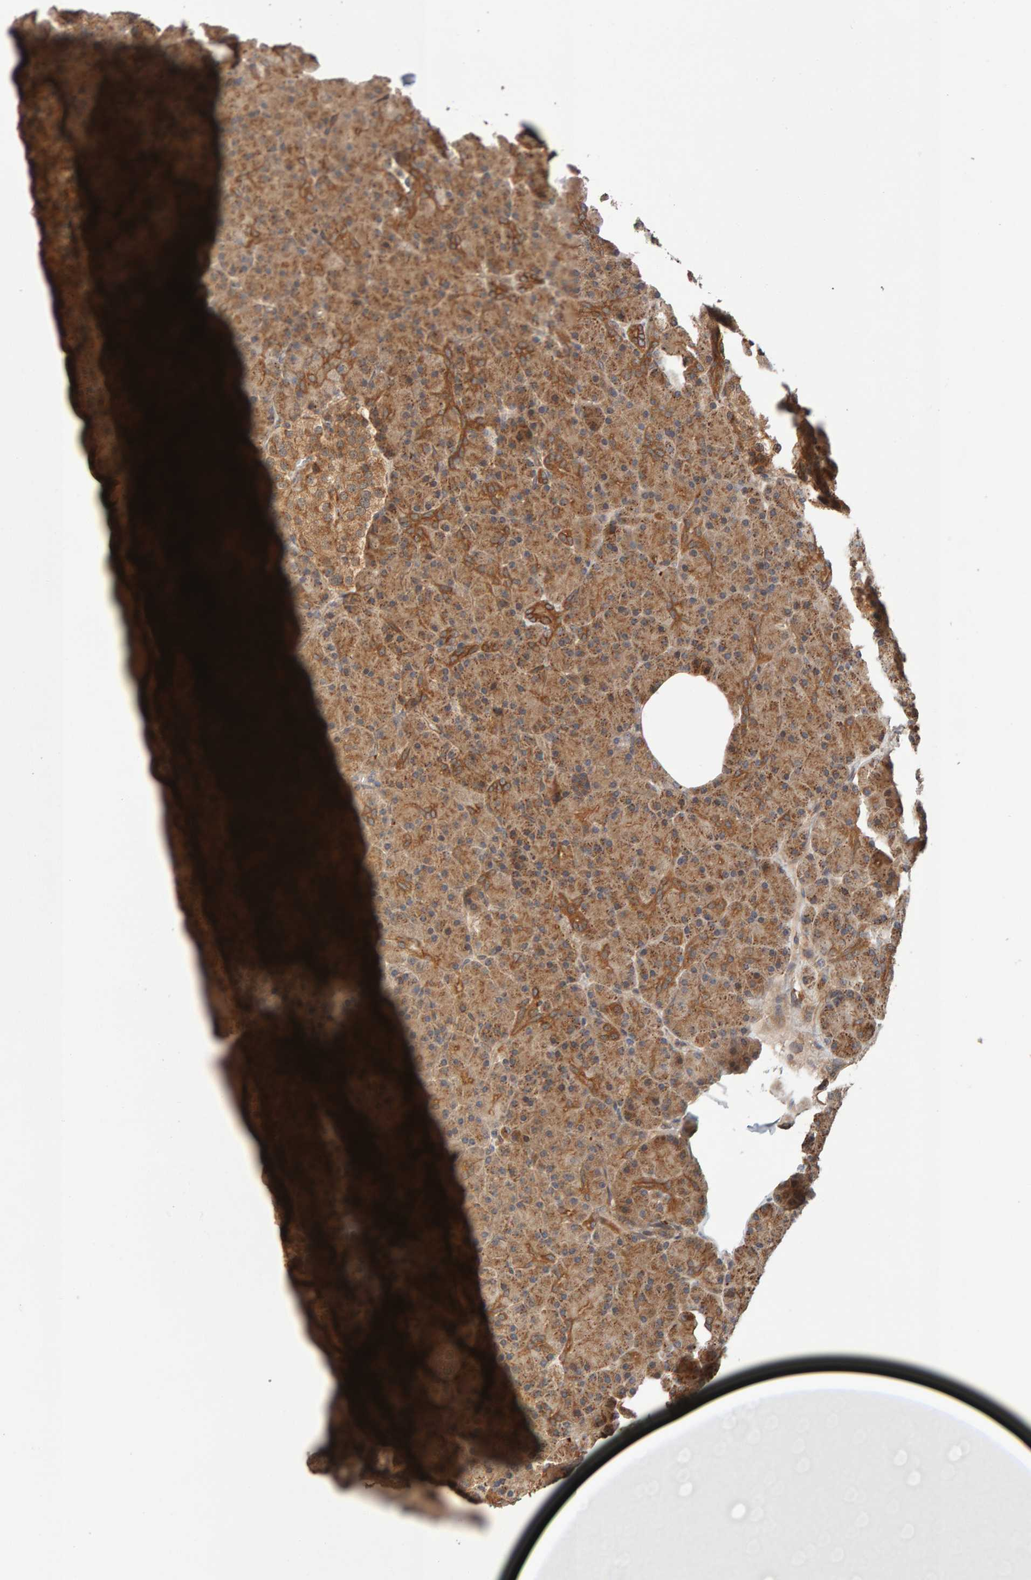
{"staining": {"intensity": "moderate", "quantity": ">75%", "location": "cytoplasmic/membranous"}, "tissue": "pancreas", "cell_type": "Exocrine glandular cells", "image_type": "normal", "snomed": [{"axis": "morphology", "description": "Normal tissue, NOS"}, {"axis": "topography", "description": "Pancreas"}], "caption": "IHC (DAB (3,3'-diaminobenzidine)) staining of benign pancreas reveals moderate cytoplasmic/membranous protein positivity in about >75% of exocrine glandular cells.", "gene": "SYNRG", "patient": {"sex": "female", "age": 43}}